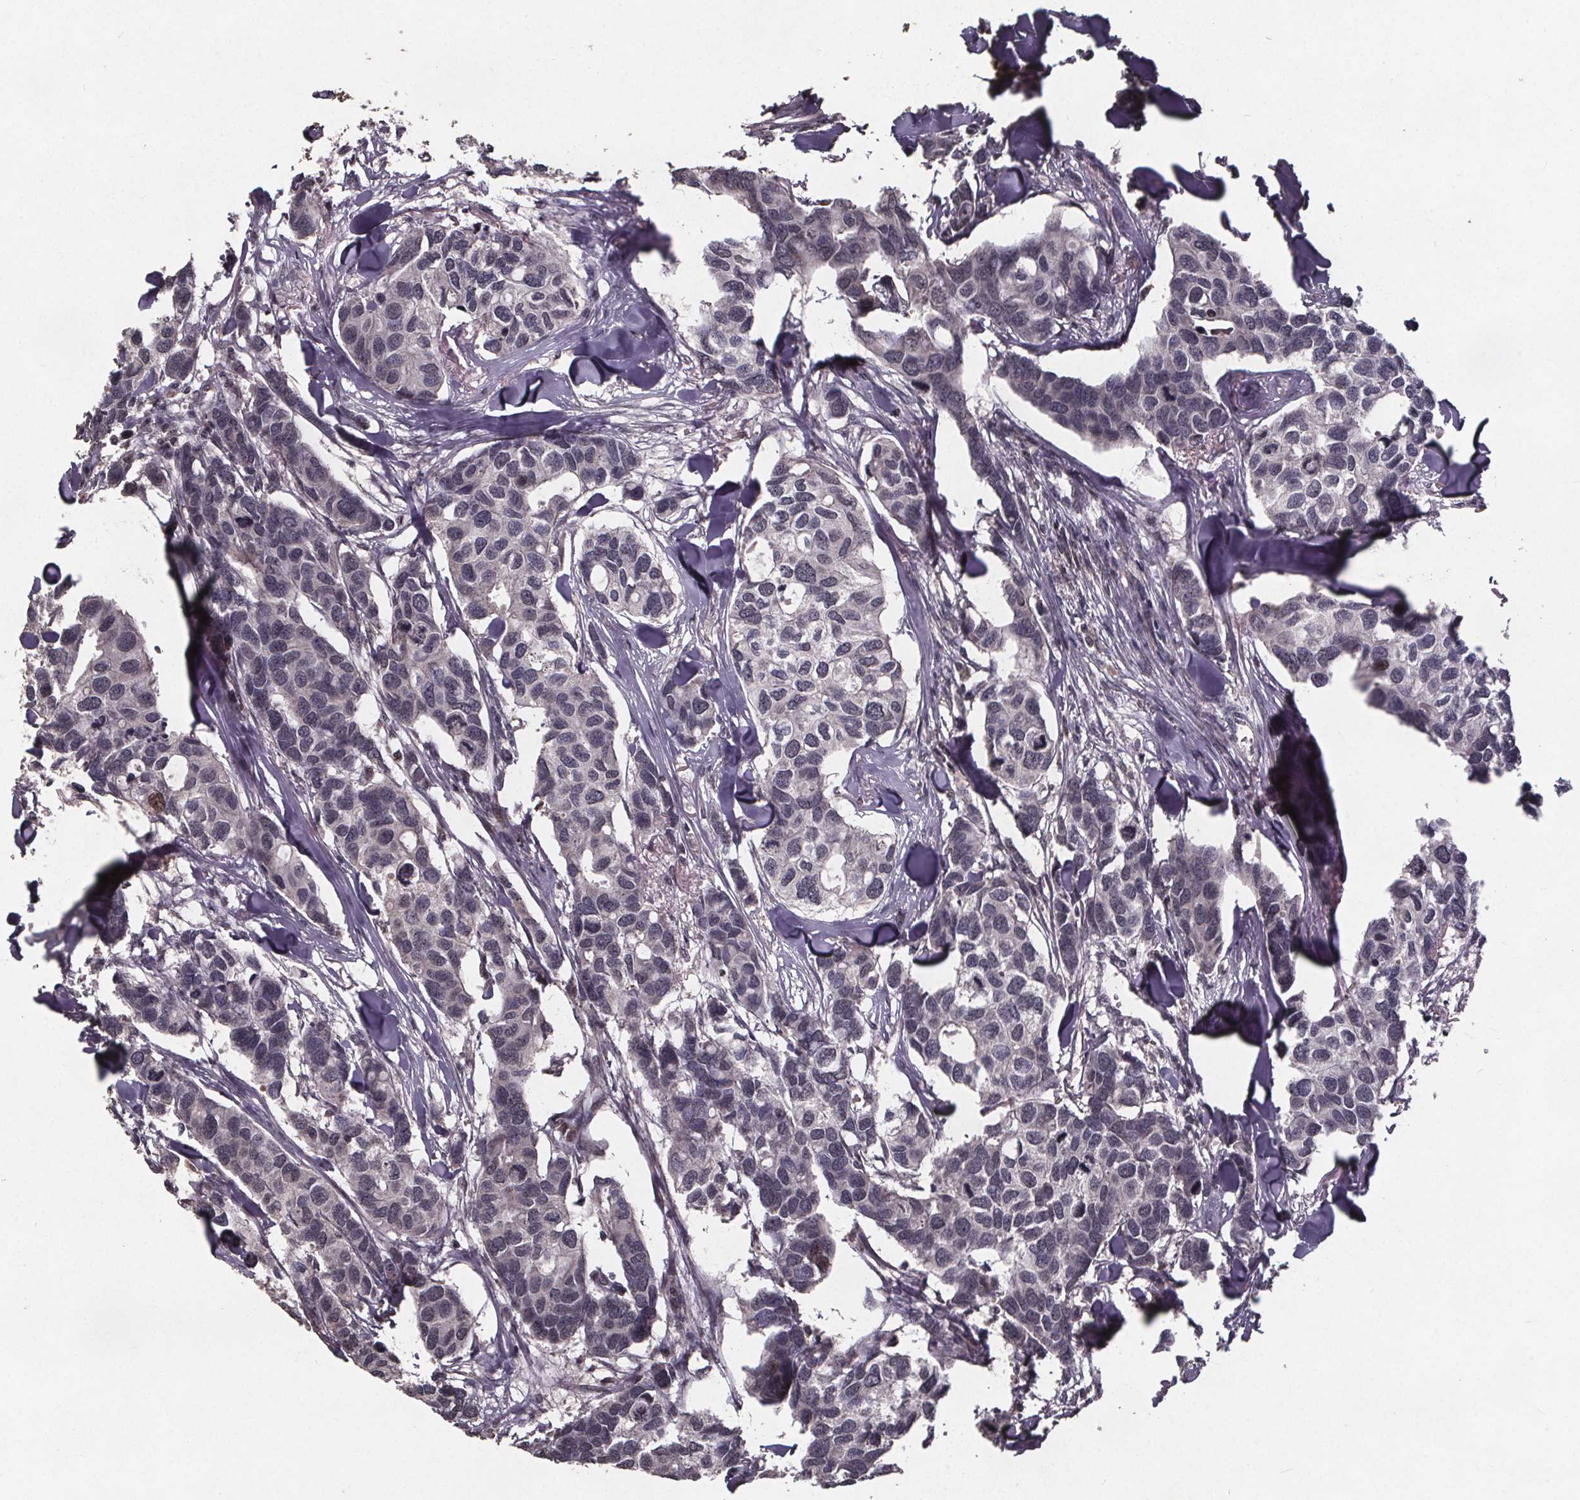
{"staining": {"intensity": "negative", "quantity": "none", "location": "none"}, "tissue": "breast cancer", "cell_type": "Tumor cells", "image_type": "cancer", "snomed": [{"axis": "morphology", "description": "Duct carcinoma"}, {"axis": "topography", "description": "Breast"}], "caption": "An image of breast cancer stained for a protein reveals no brown staining in tumor cells.", "gene": "GPX3", "patient": {"sex": "female", "age": 83}}